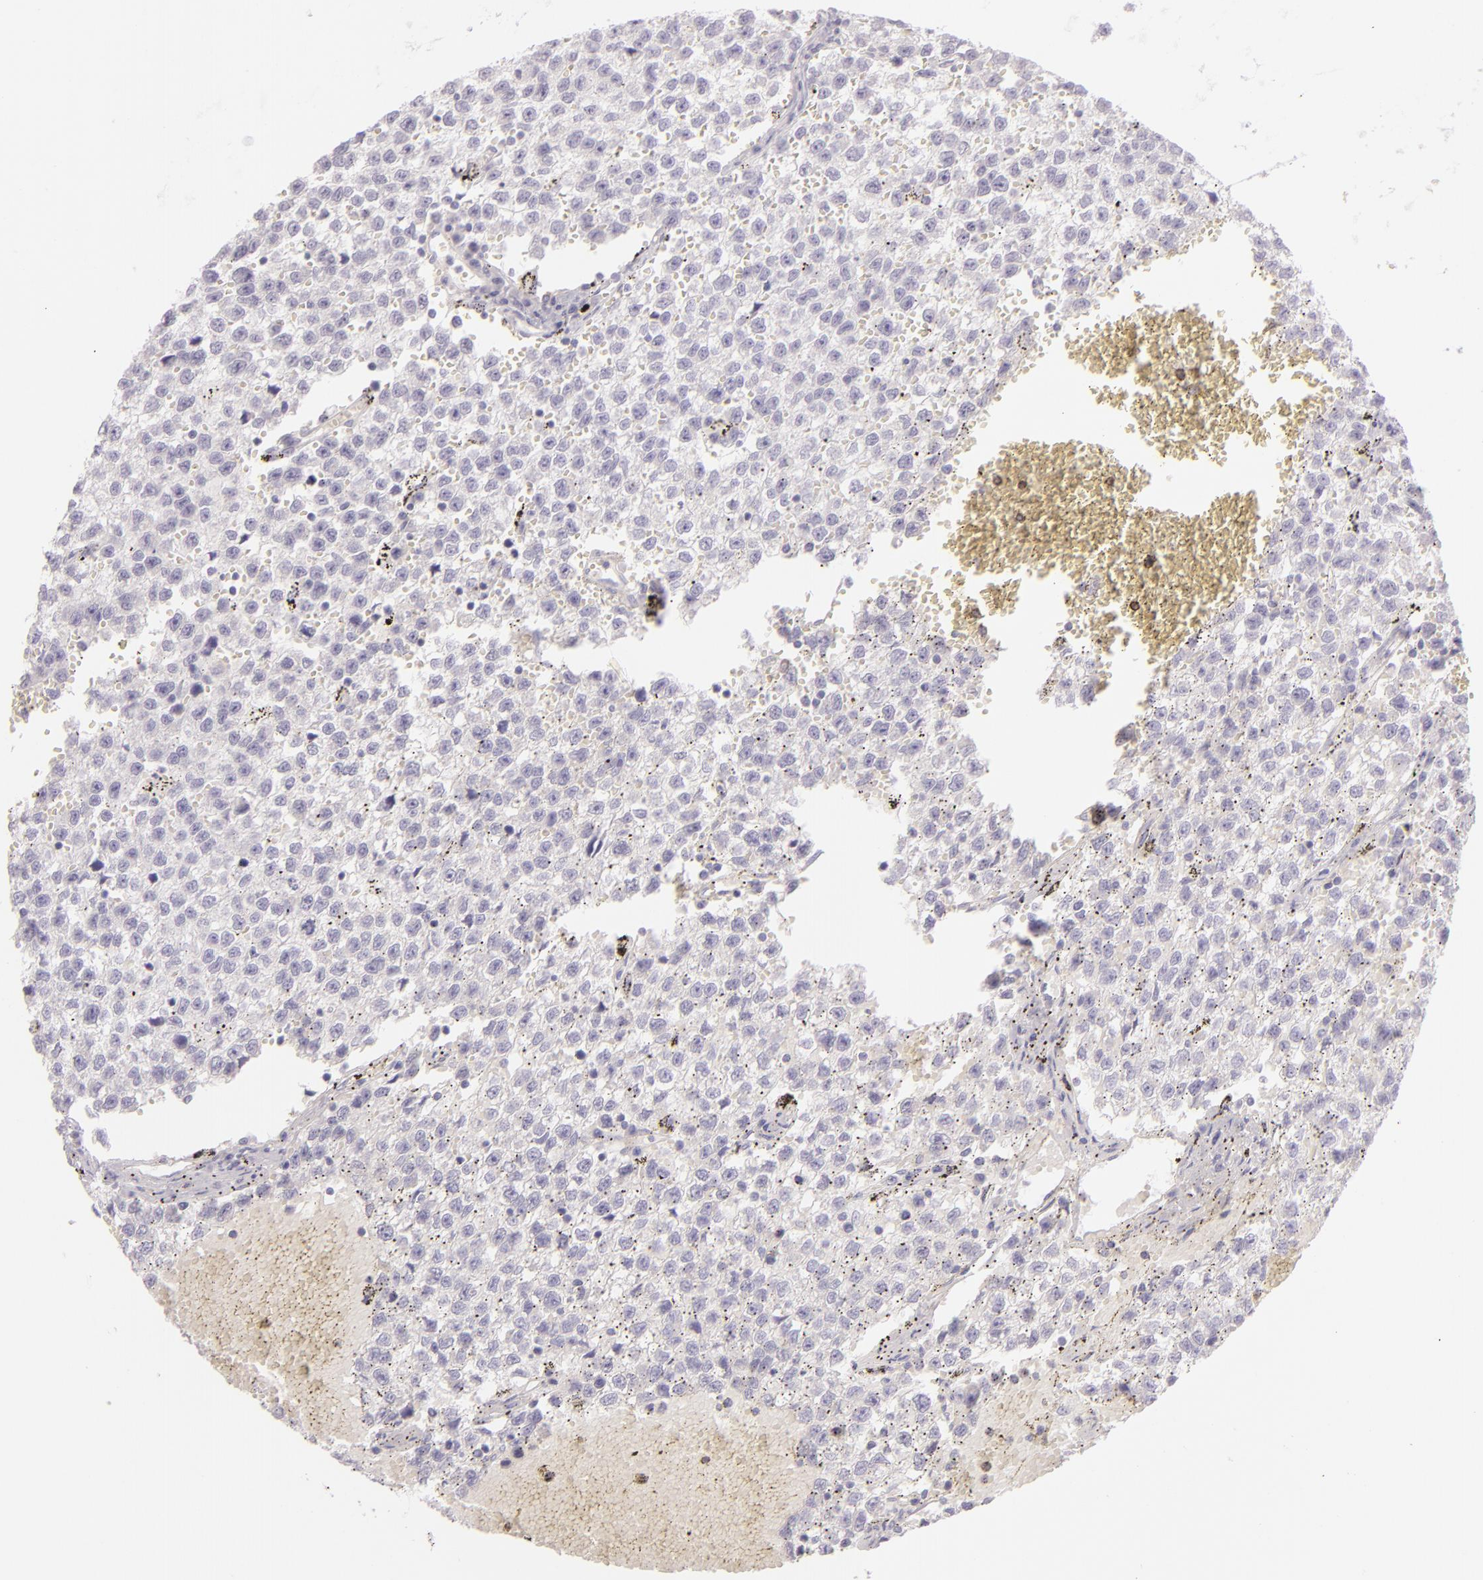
{"staining": {"intensity": "negative", "quantity": "none", "location": "none"}, "tissue": "testis cancer", "cell_type": "Tumor cells", "image_type": "cancer", "snomed": [{"axis": "morphology", "description": "Seminoma, NOS"}, {"axis": "topography", "description": "Testis"}], "caption": "Human seminoma (testis) stained for a protein using IHC shows no positivity in tumor cells.", "gene": "ZC3H7B", "patient": {"sex": "male", "age": 35}}